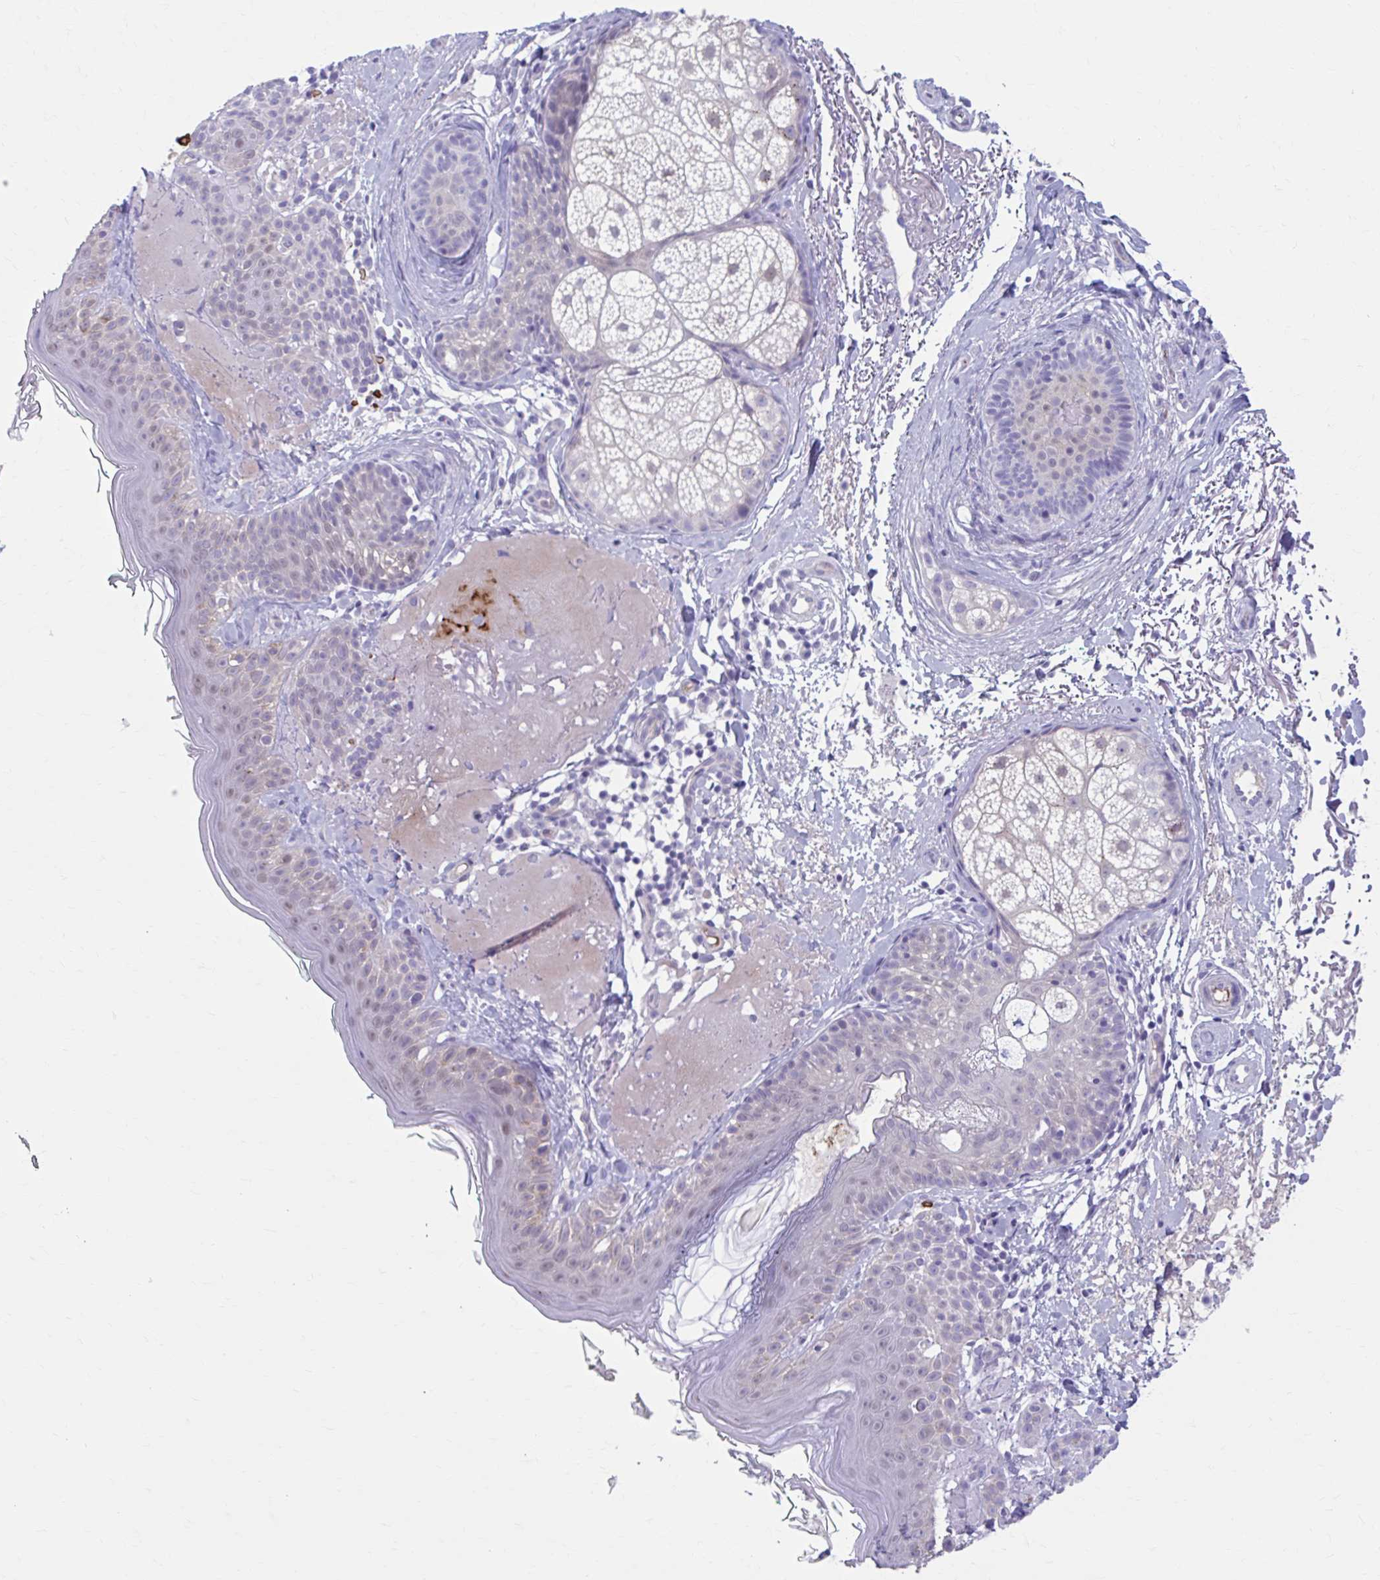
{"staining": {"intensity": "negative", "quantity": "none", "location": "none"}, "tissue": "skin", "cell_type": "Fibroblasts", "image_type": "normal", "snomed": [{"axis": "morphology", "description": "Normal tissue, NOS"}, {"axis": "topography", "description": "Skin"}], "caption": "DAB immunohistochemical staining of benign skin reveals no significant staining in fibroblasts.", "gene": "C12orf71", "patient": {"sex": "male", "age": 73}}